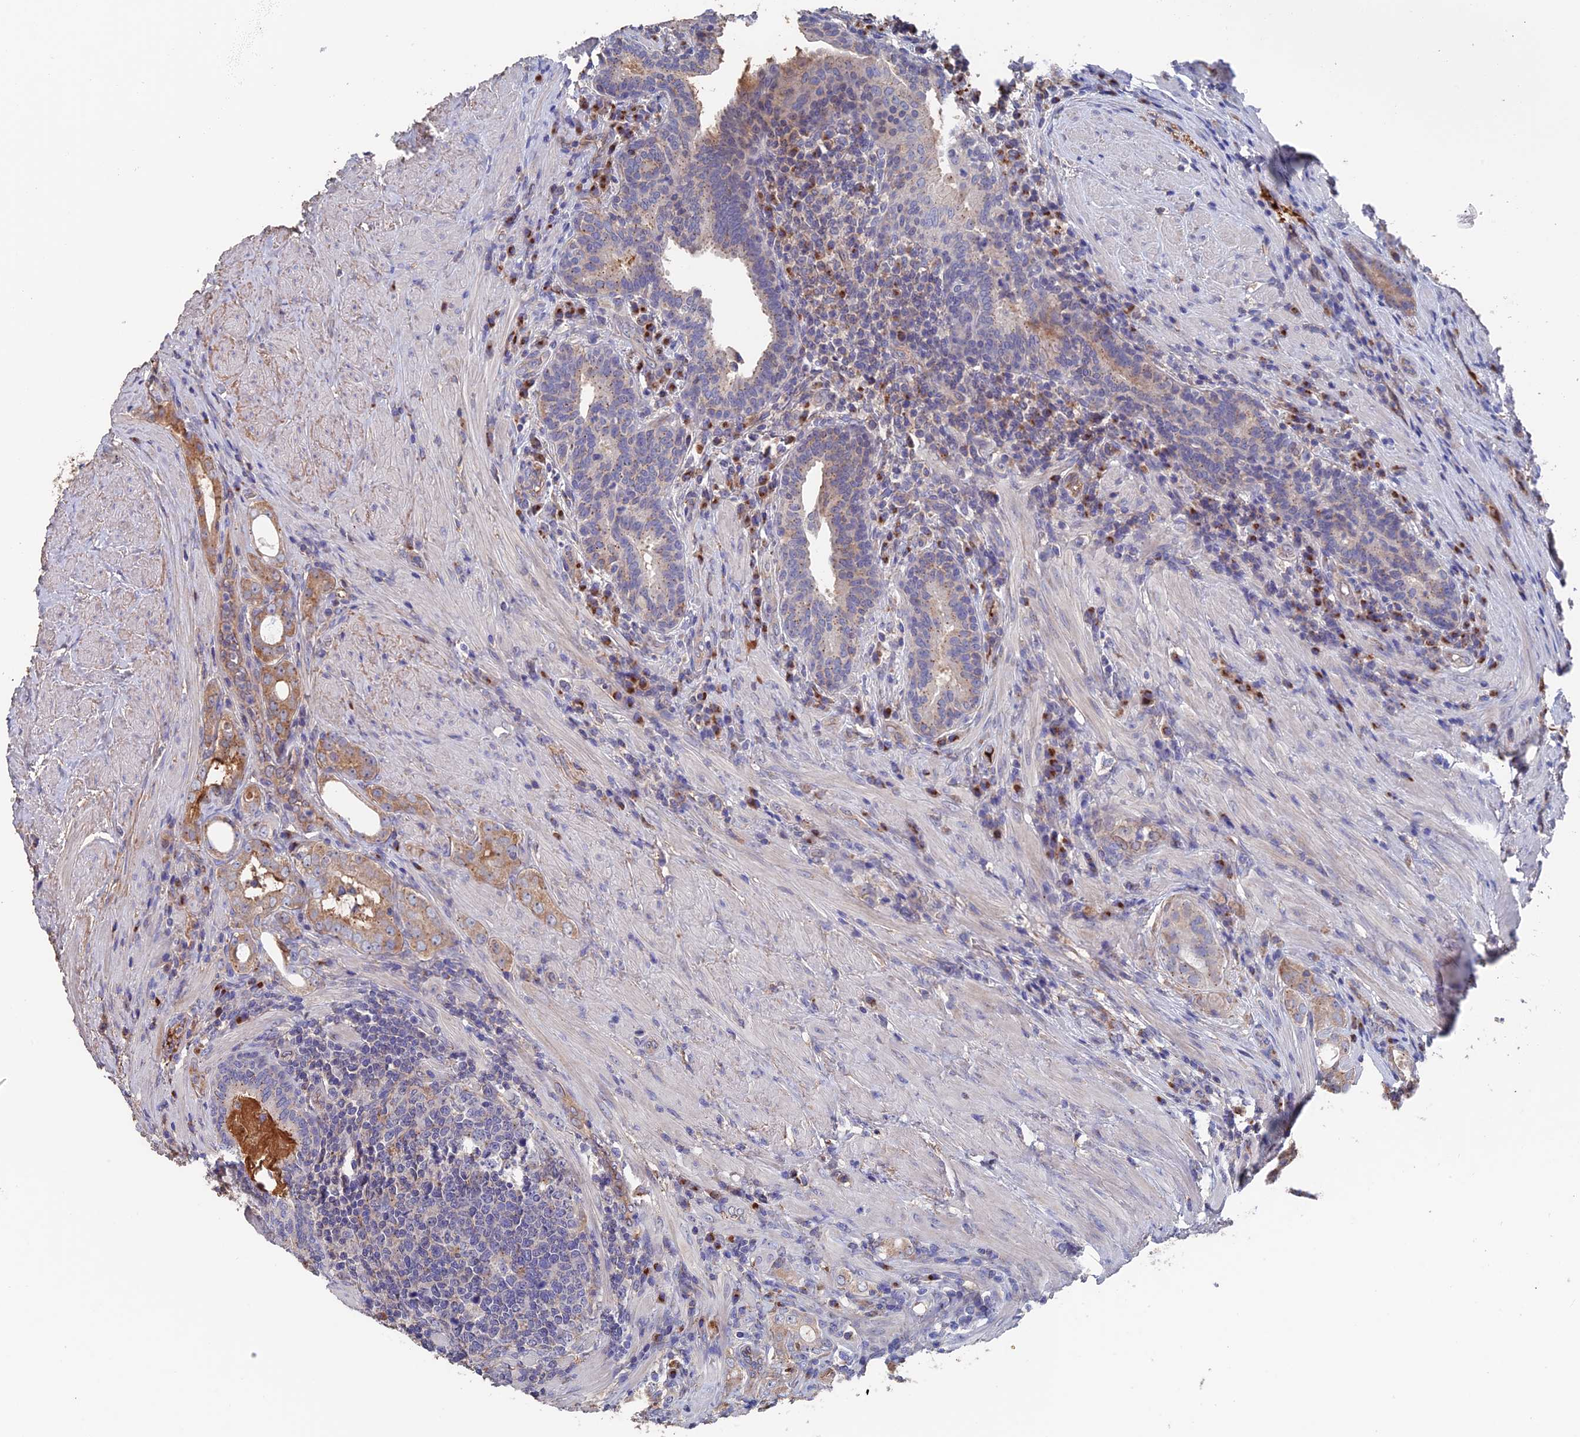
{"staining": {"intensity": "moderate", "quantity": "25%-75%", "location": "cytoplasmic/membranous"}, "tissue": "prostate cancer", "cell_type": "Tumor cells", "image_type": "cancer", "snomed": [{"axis": "morphology", "description": "Adenocarcinoma, Low grade"}, {"axis": "topography", "description": "Prostate"}], "caption": "An image of human prostate cancer stained for a protein exhibits moderate cytoplasmic/membranous brown staining in tumor cells. The protein is stained brown, and the nuclei are stained in blue (DAB (3,3'-diaminobenzidine) IHC with brightfield microscopy, high magnification).", "gene": "HPF1", "patient": {"sex": "male", "age": 68}}